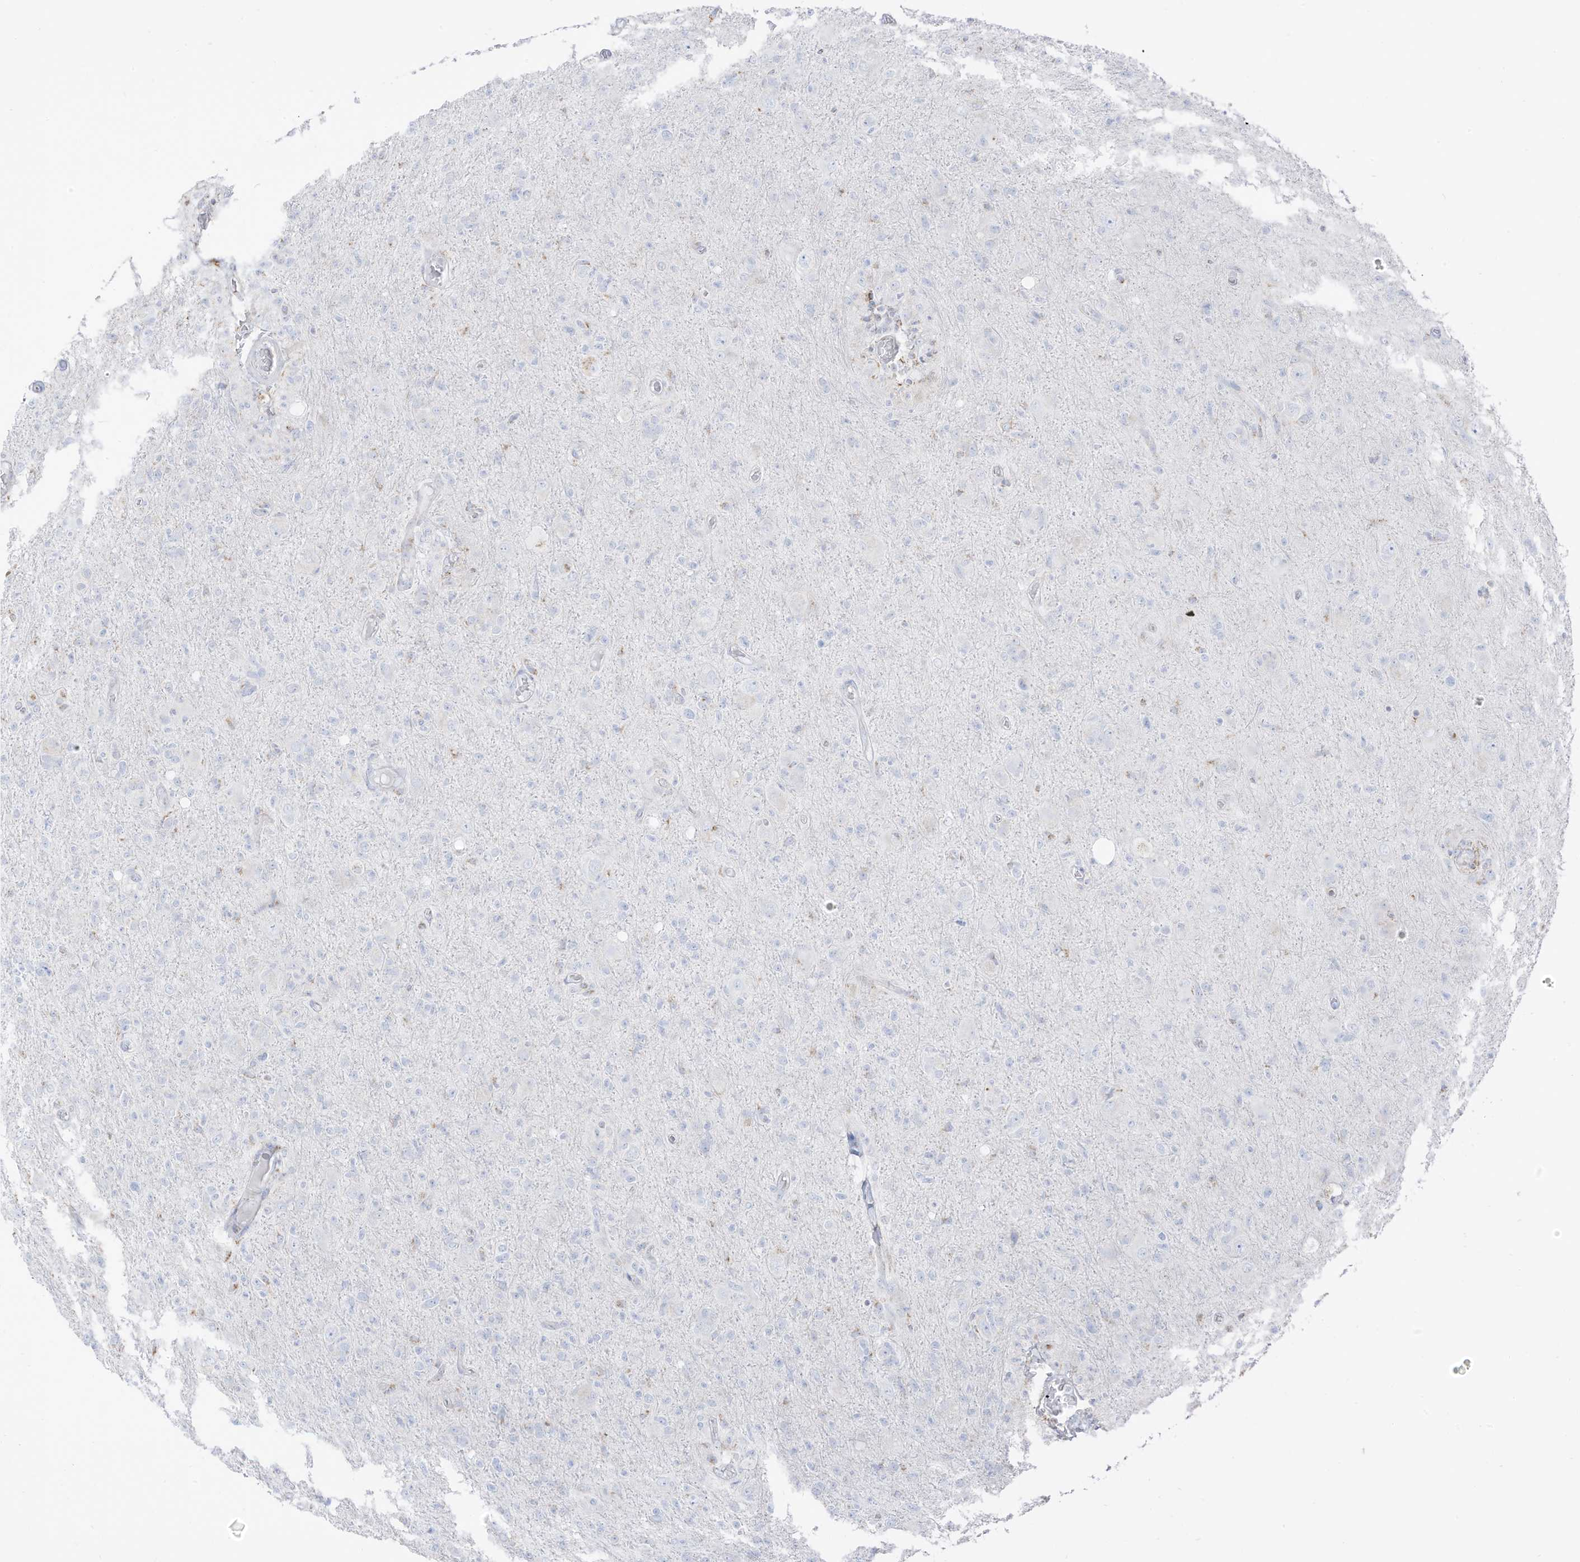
{"staining": {"intensity": "negative", "quantity": "none", "location": "none"}, "tissue": "glioma", "cell_type": "Tumor cells", "image_type": "cancer", "snomed": [{"axis": "morphology", "description": "Glioma, malignant, High grade"}, {"axis": "topography", "description": "Brain"}], "caption": "This is an IHC micrograph of human glioma. There is no expression in tumor cells.", "gene": "ETHE1", "patient": {"sex": "female", "age": 57}}